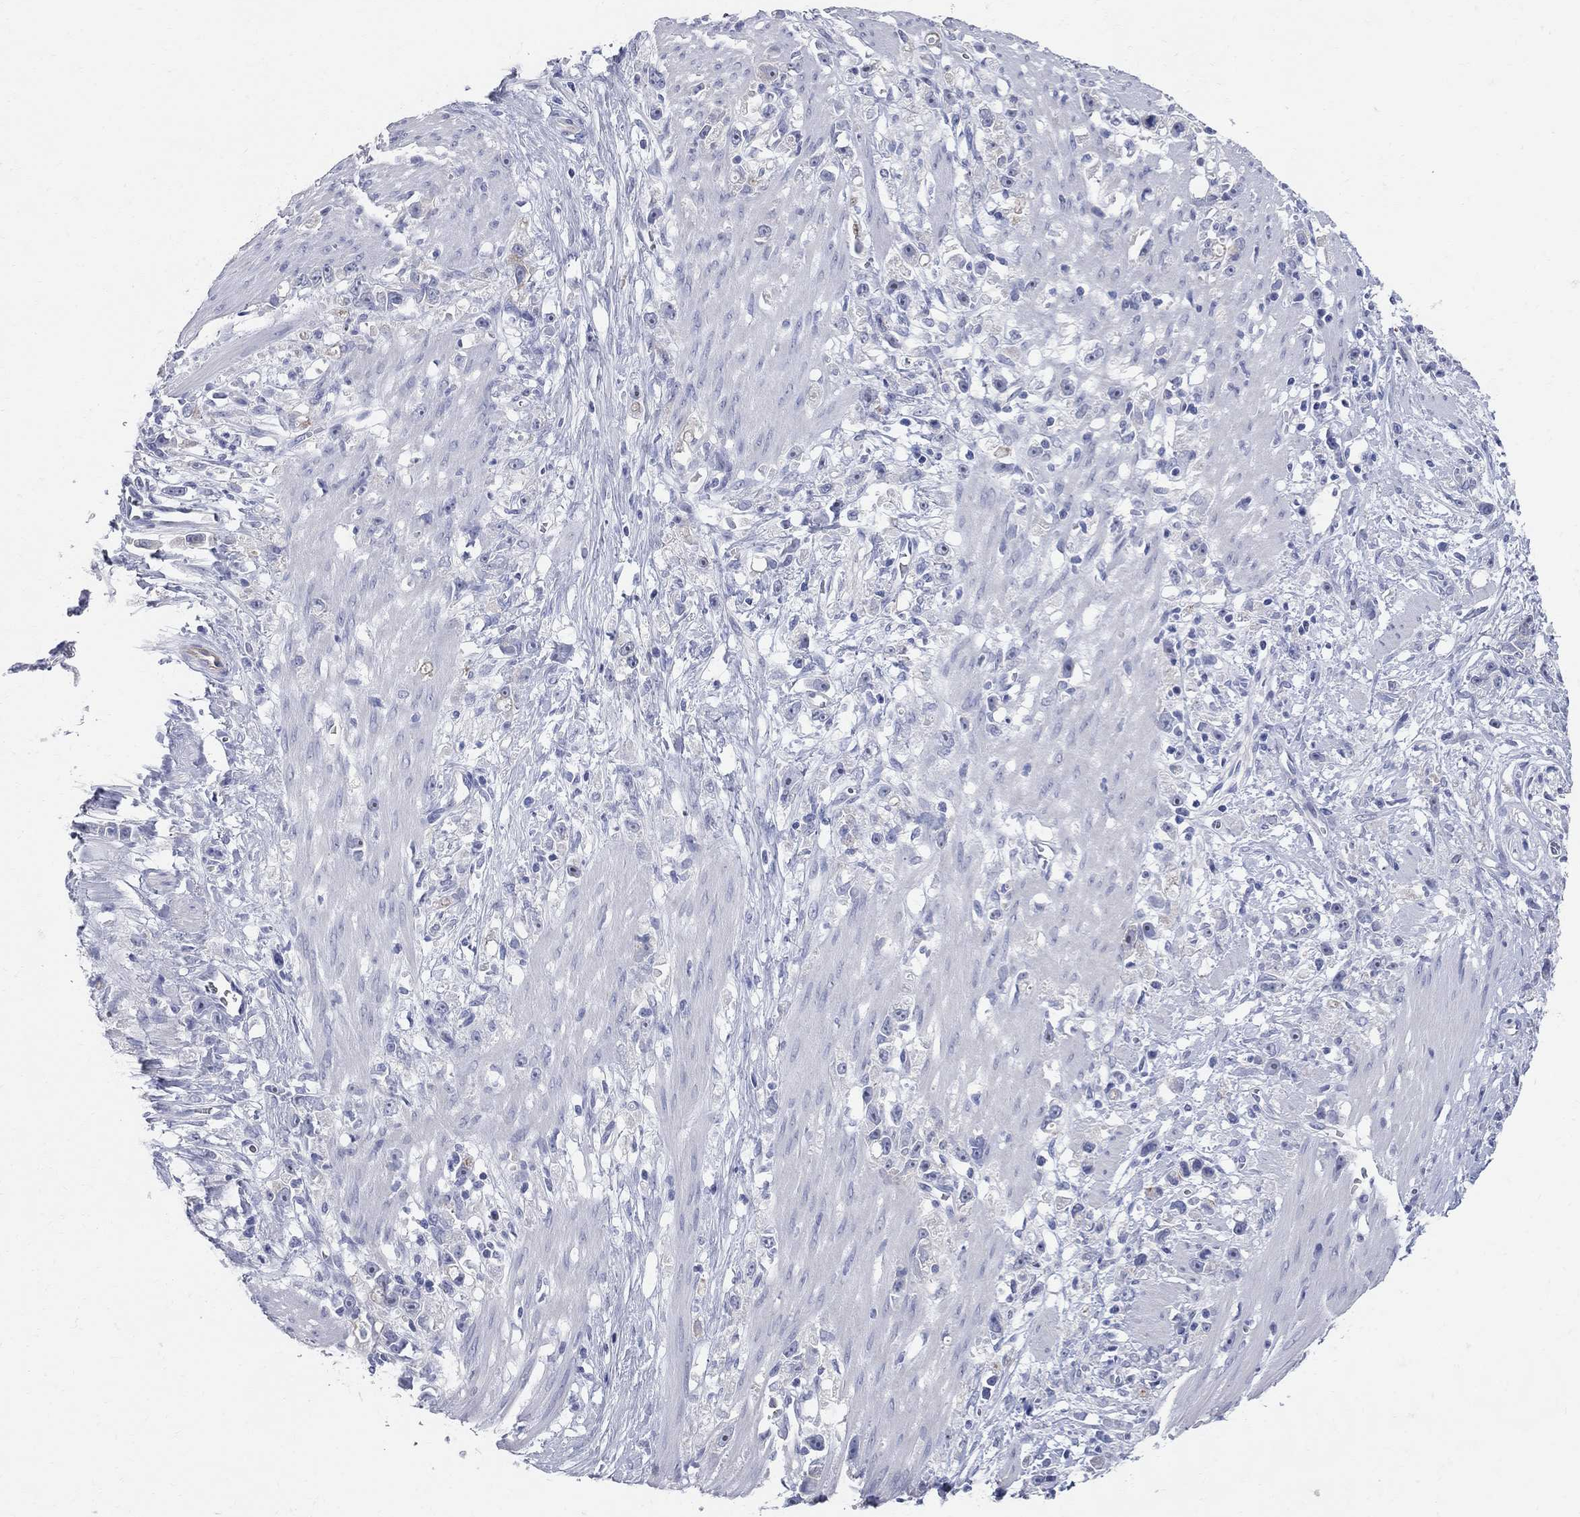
{"staining": {"intensity": "negative", "quantity": "none", "location": "none"}, "tissue": "stomach cancer", "cell_type": "Tumor cells", "image_type": "cancer", "snomed": [{"axis": "morphology", "description": "Adenocarcinoma, NOS"}, {"axis": "topography", "description": "Stomach"}], "caption": "Immunohistochemistry photomicrograph of stomach adenocarcinoma stained for a protein (brown), which reveals no positivity in tumor cells.", "gene": "AOX1", "patient": {"sex": "female", "age": 59}}